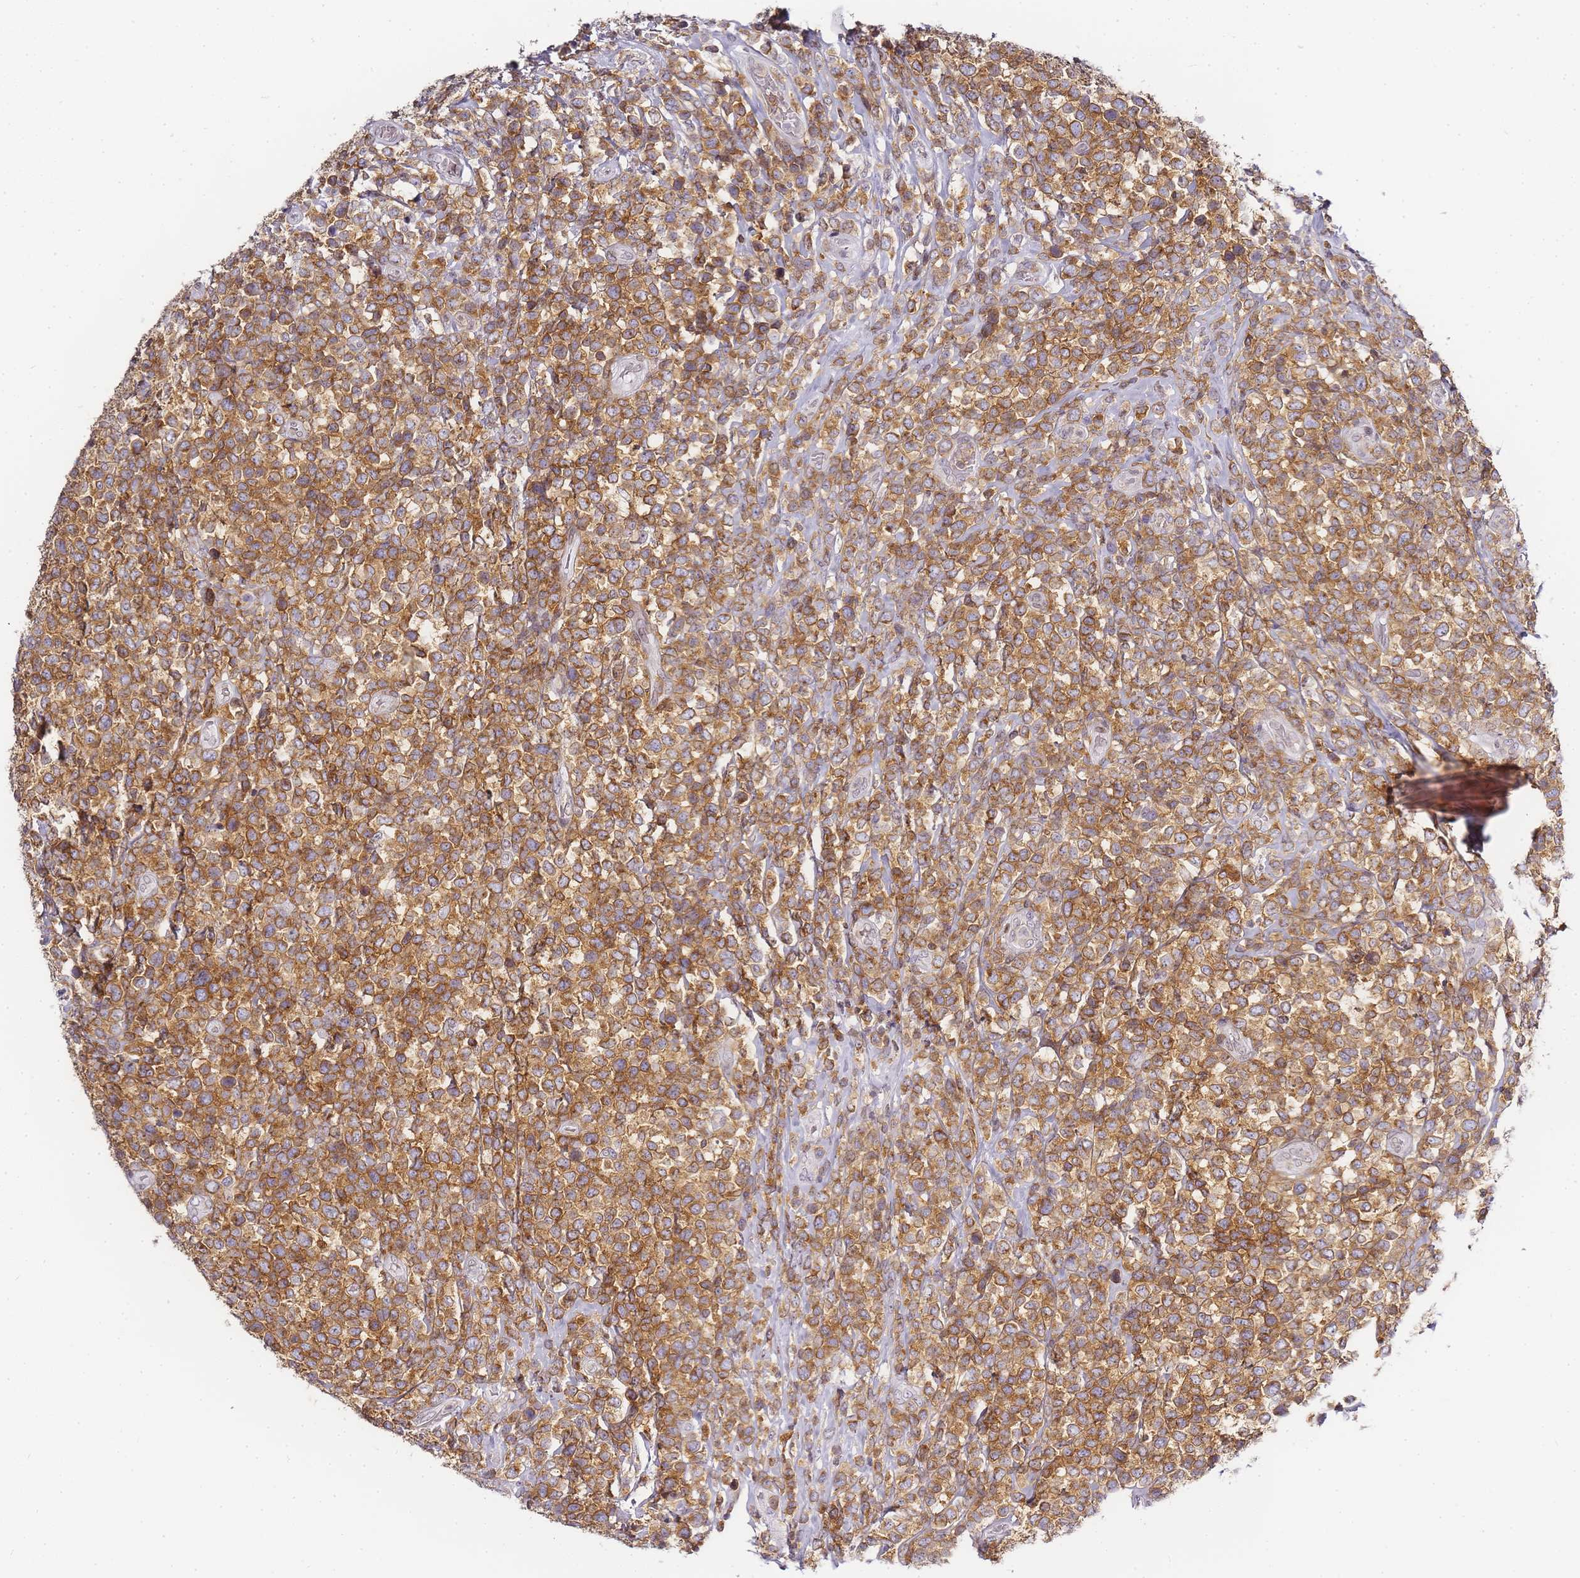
{"staining": {"intensity": "moderate", "quantity": ">75%", "location": "cytoplasmic/membranous"}, "tissue": "lymphoma", "cell_type": "Tumor cells", "image_type": "cancer", "snomed": [{"axis": "morphology", "description": "Malignant lymphoma, non-Hodgkin's type, High grade"}, {"axis": "topography", "description": "Soft tissue"}], "caption": "Immunohistochemistry (IHC) photomicrograph of neoplastic tissue: human high-grade malignant lymphoma, non-Hodgkin's type stained using IHC reveals medium levels of moderate protein expression localized specifically in the cytoplasmic/membranous of tumor cells, appearing as a cytoplasmic/membranous brown color.", "gene": "JAKMIP1", "patient": {"sex": "female", "age": 56}}